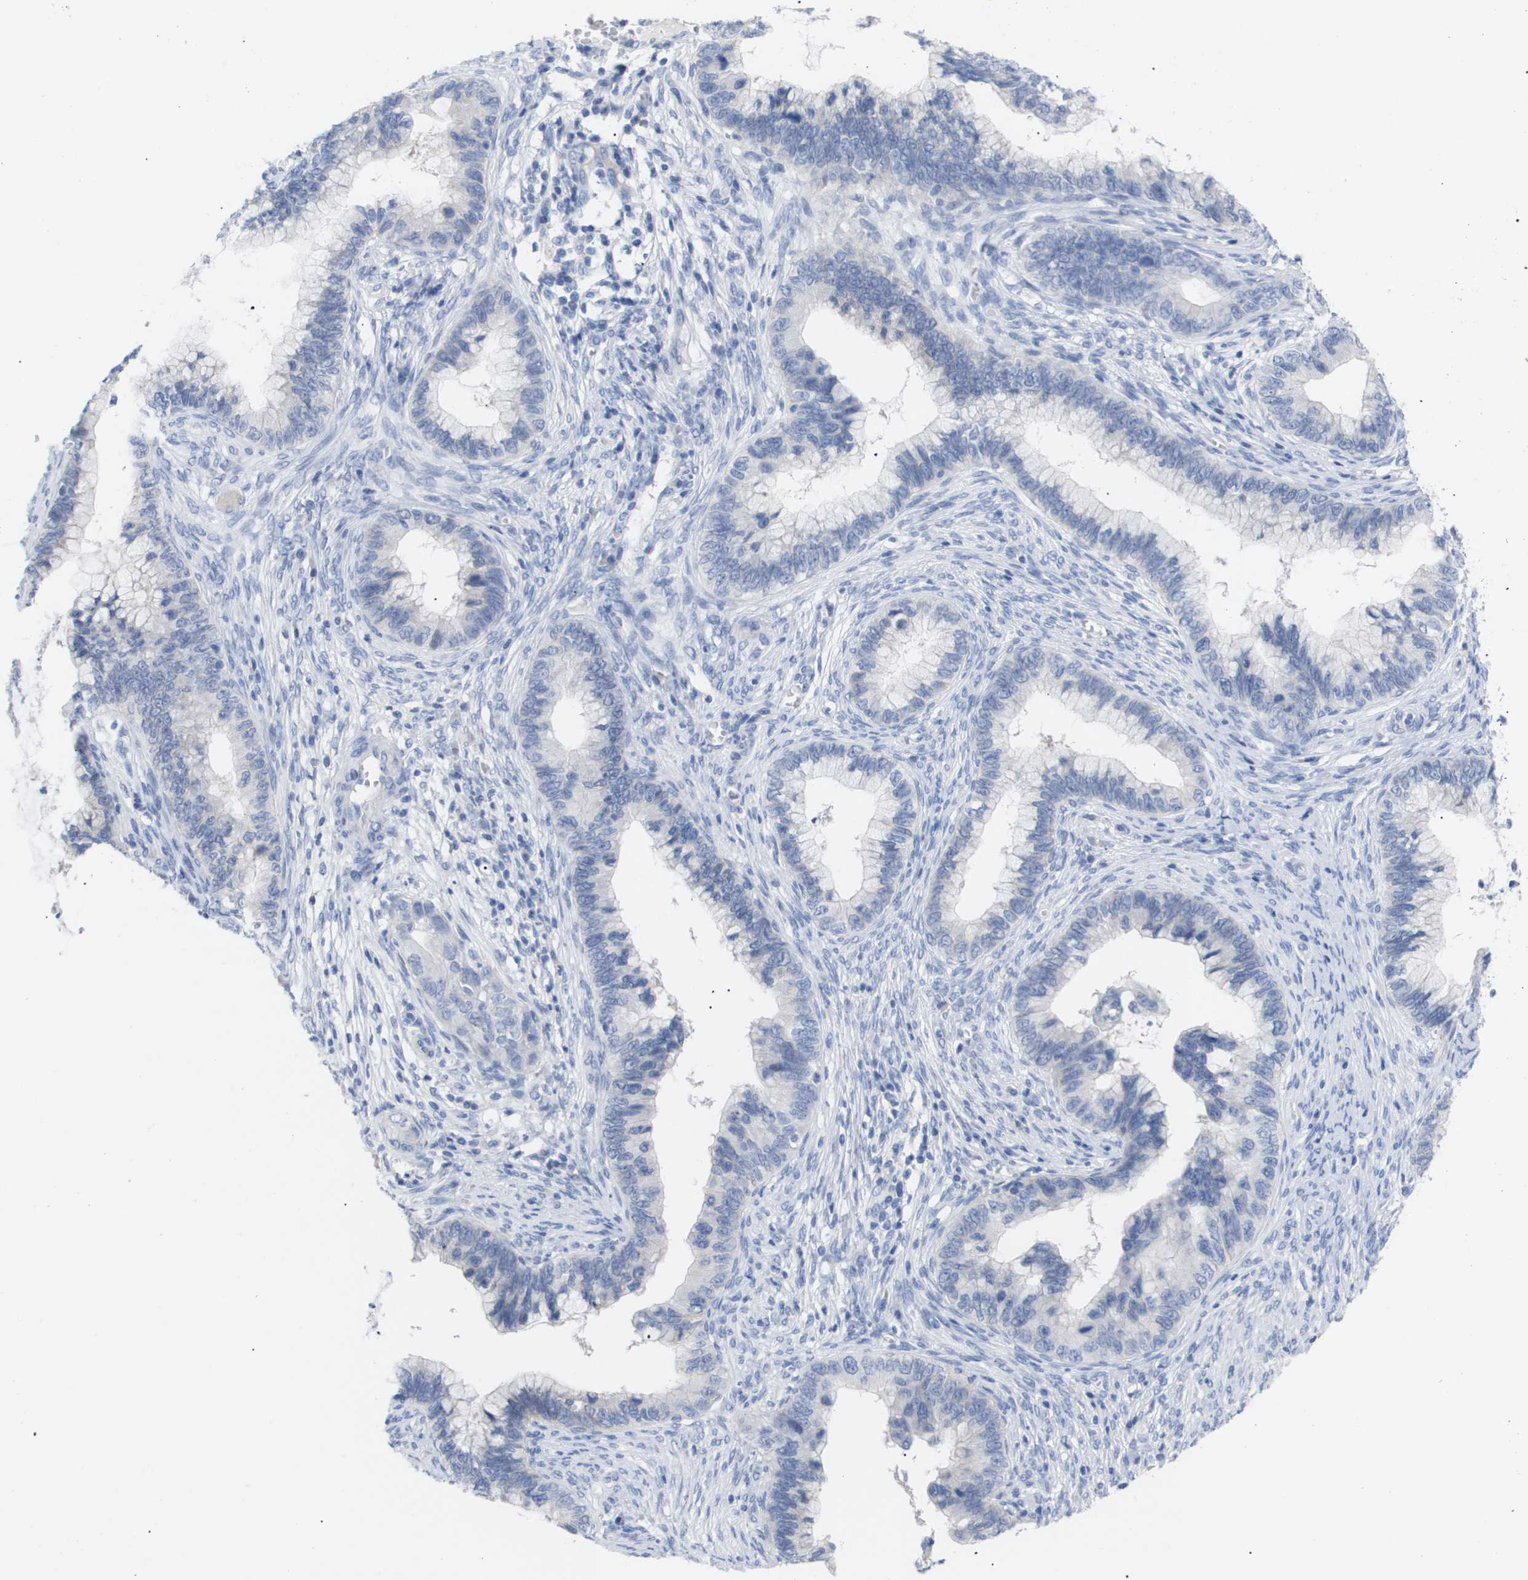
{"staining": {"intensity": "negative", "quantity": "none", "location": "none"}, "tissue": "cervical cancer", "cell_type": "Tumor cells", "image_type": "cancer", "snomed": [{"axis": "morphology", "description": "Adenocarcinoma, NOS"}, {"axis": "topography", "description": "Cervix"}], "caption": "The photomicrograph displays no staining of tumor cells in adenocarcinoma (cervical).", "gene": "CAV3", "patient": {"sex": "female", "age": 44}}